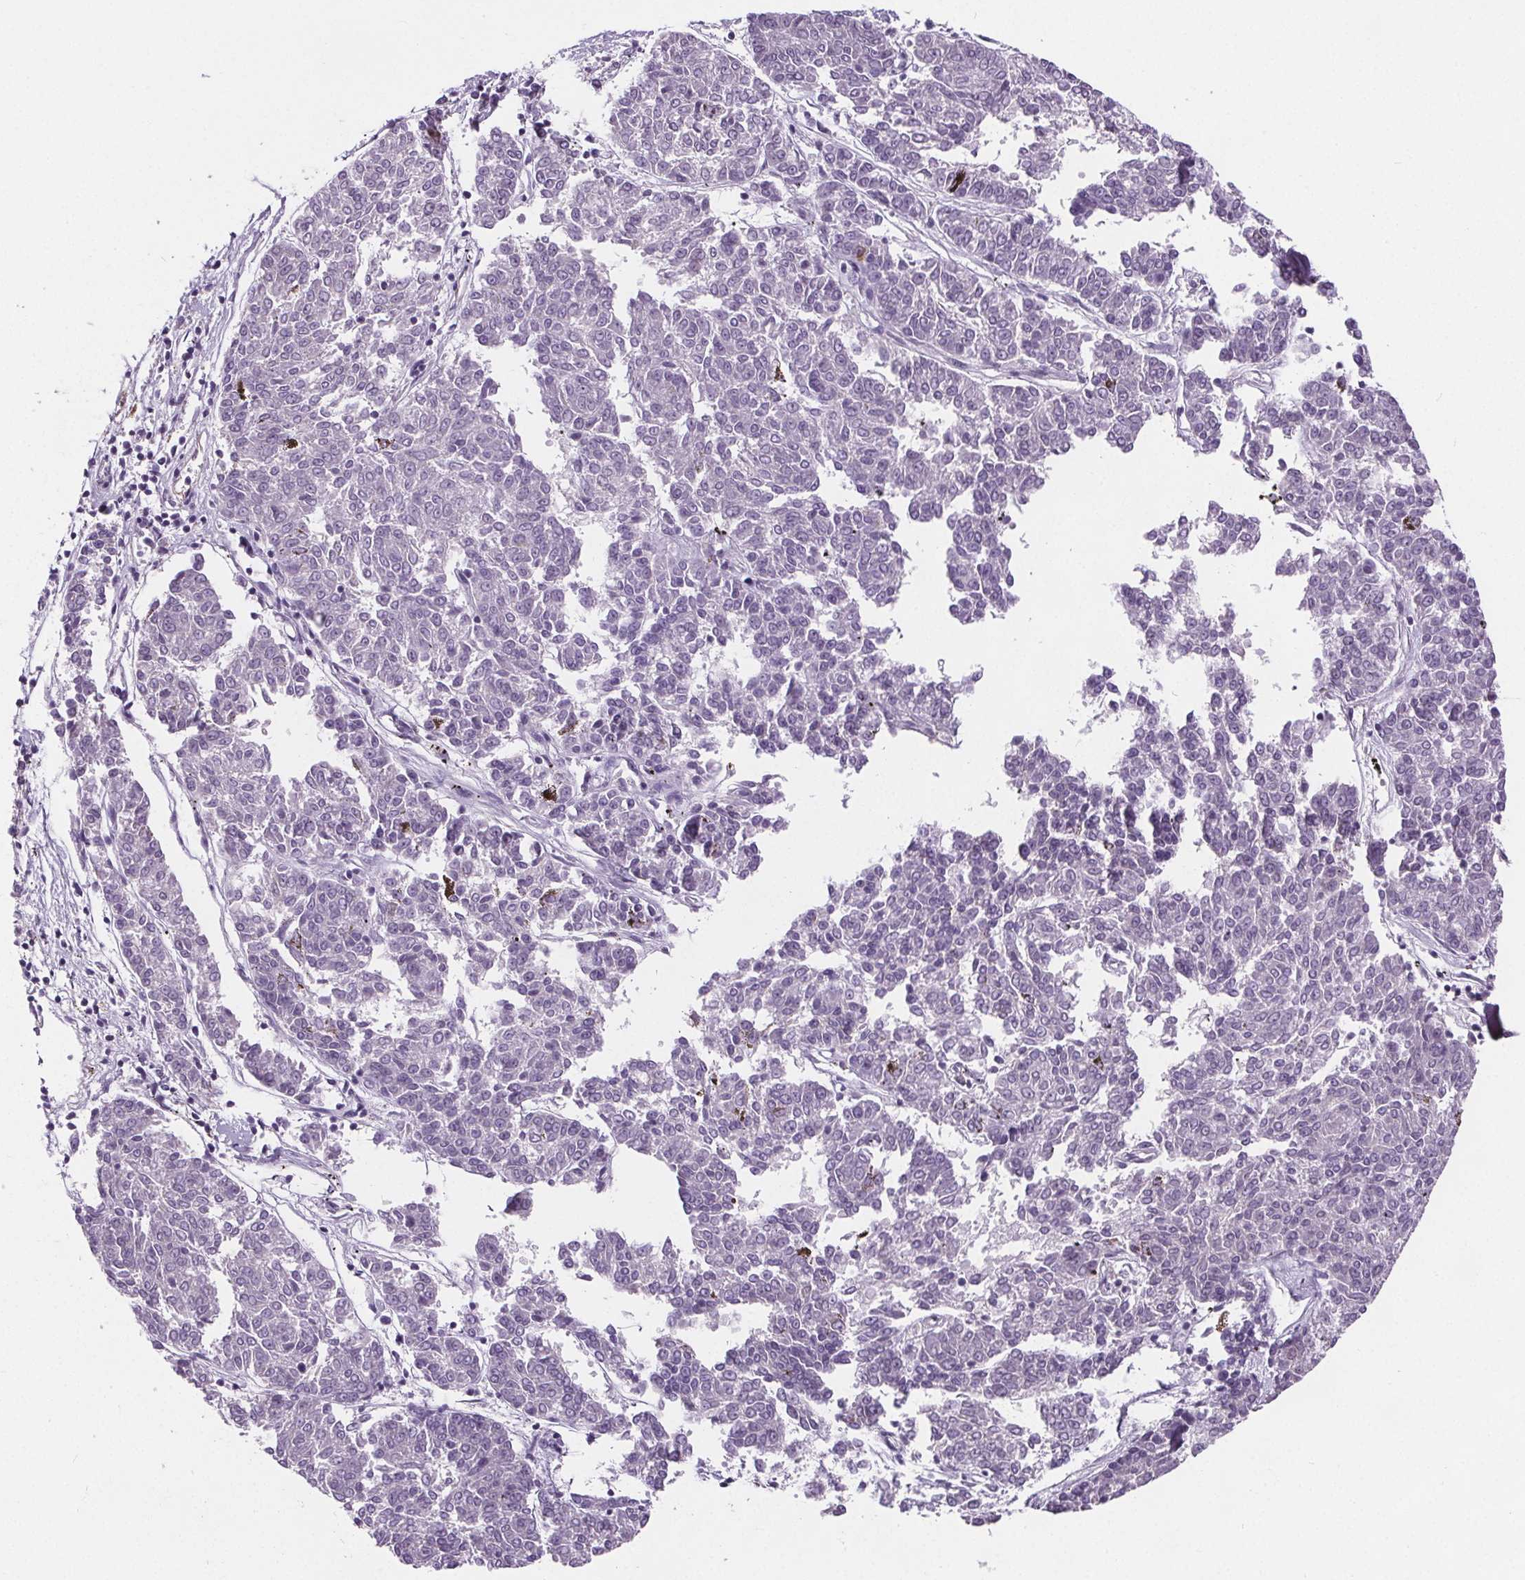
{"staining": {"intensity": "negative", "quantity": "none", "location": "none"}, "tissue": "melanoma", "cell_type": "Tumor cells", "image_type": "cancer", "snomed": [{"axis": "morphology", "description": "Malignant melanoma, NOS"}, {"axis": "topography", "description": "Skin"}], "caption": "Malignant melanoma stained for a protein using IHC reveals no positivity tumor cells.", "gene": "CD5L", "patient": {"sex": "female", "age": 72}}